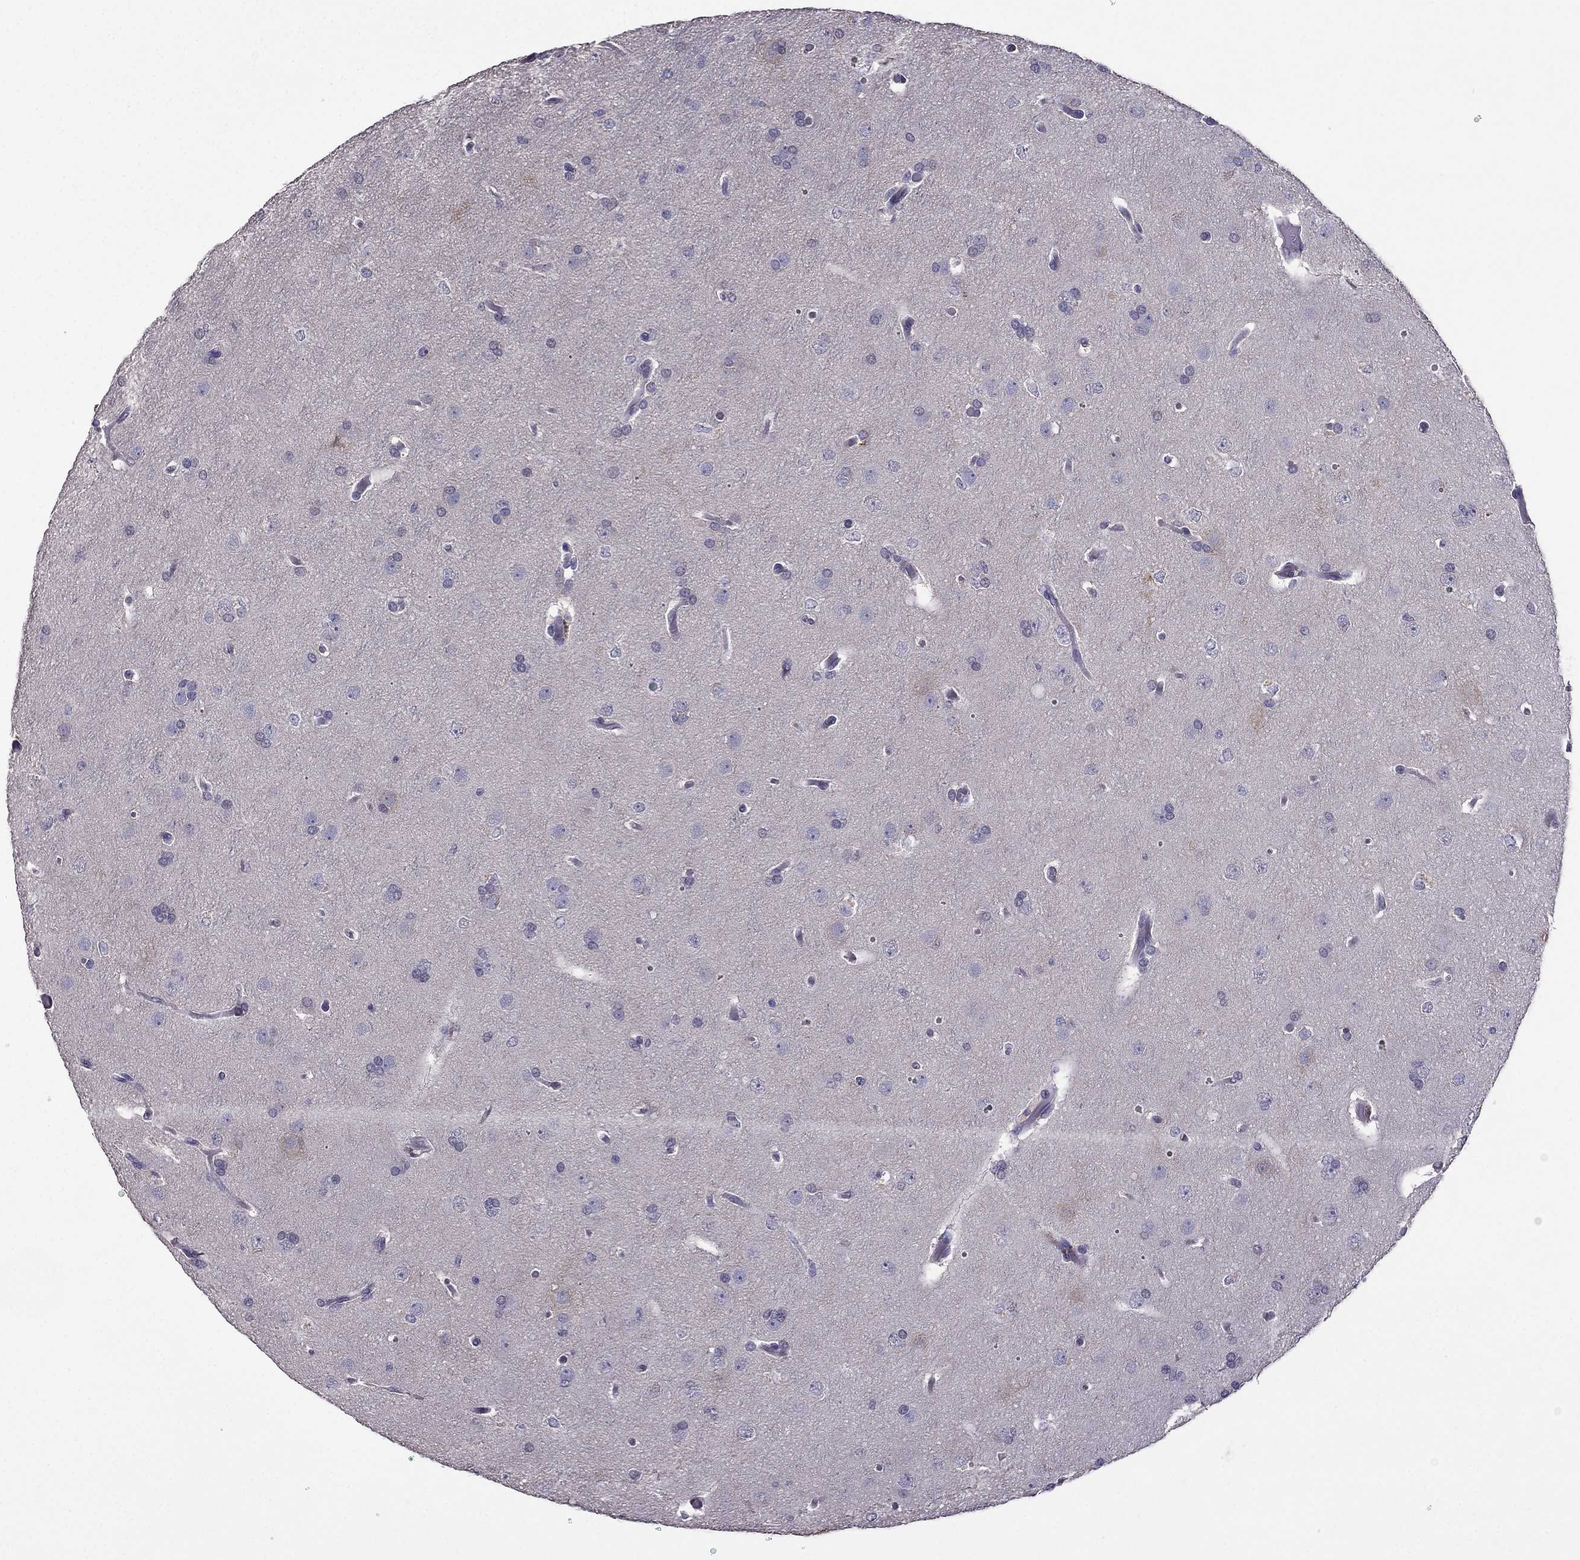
{"staining": {"intensity": "negative", "quantity": "none", "location": "none"}, "tissue": "glioma", "cell_type": "Tumor cells", "image_type": "cancer", "snomed": [{"axis": "morphology", "description": "Glioma, malignant, Low grade"}, {"axis": "topography", "description": "Brain"}], "caption": "There is no significant staining in tumor cells of glioma.", "gene": "CDH9", "patient": {"sex": "female", "age": 32}}